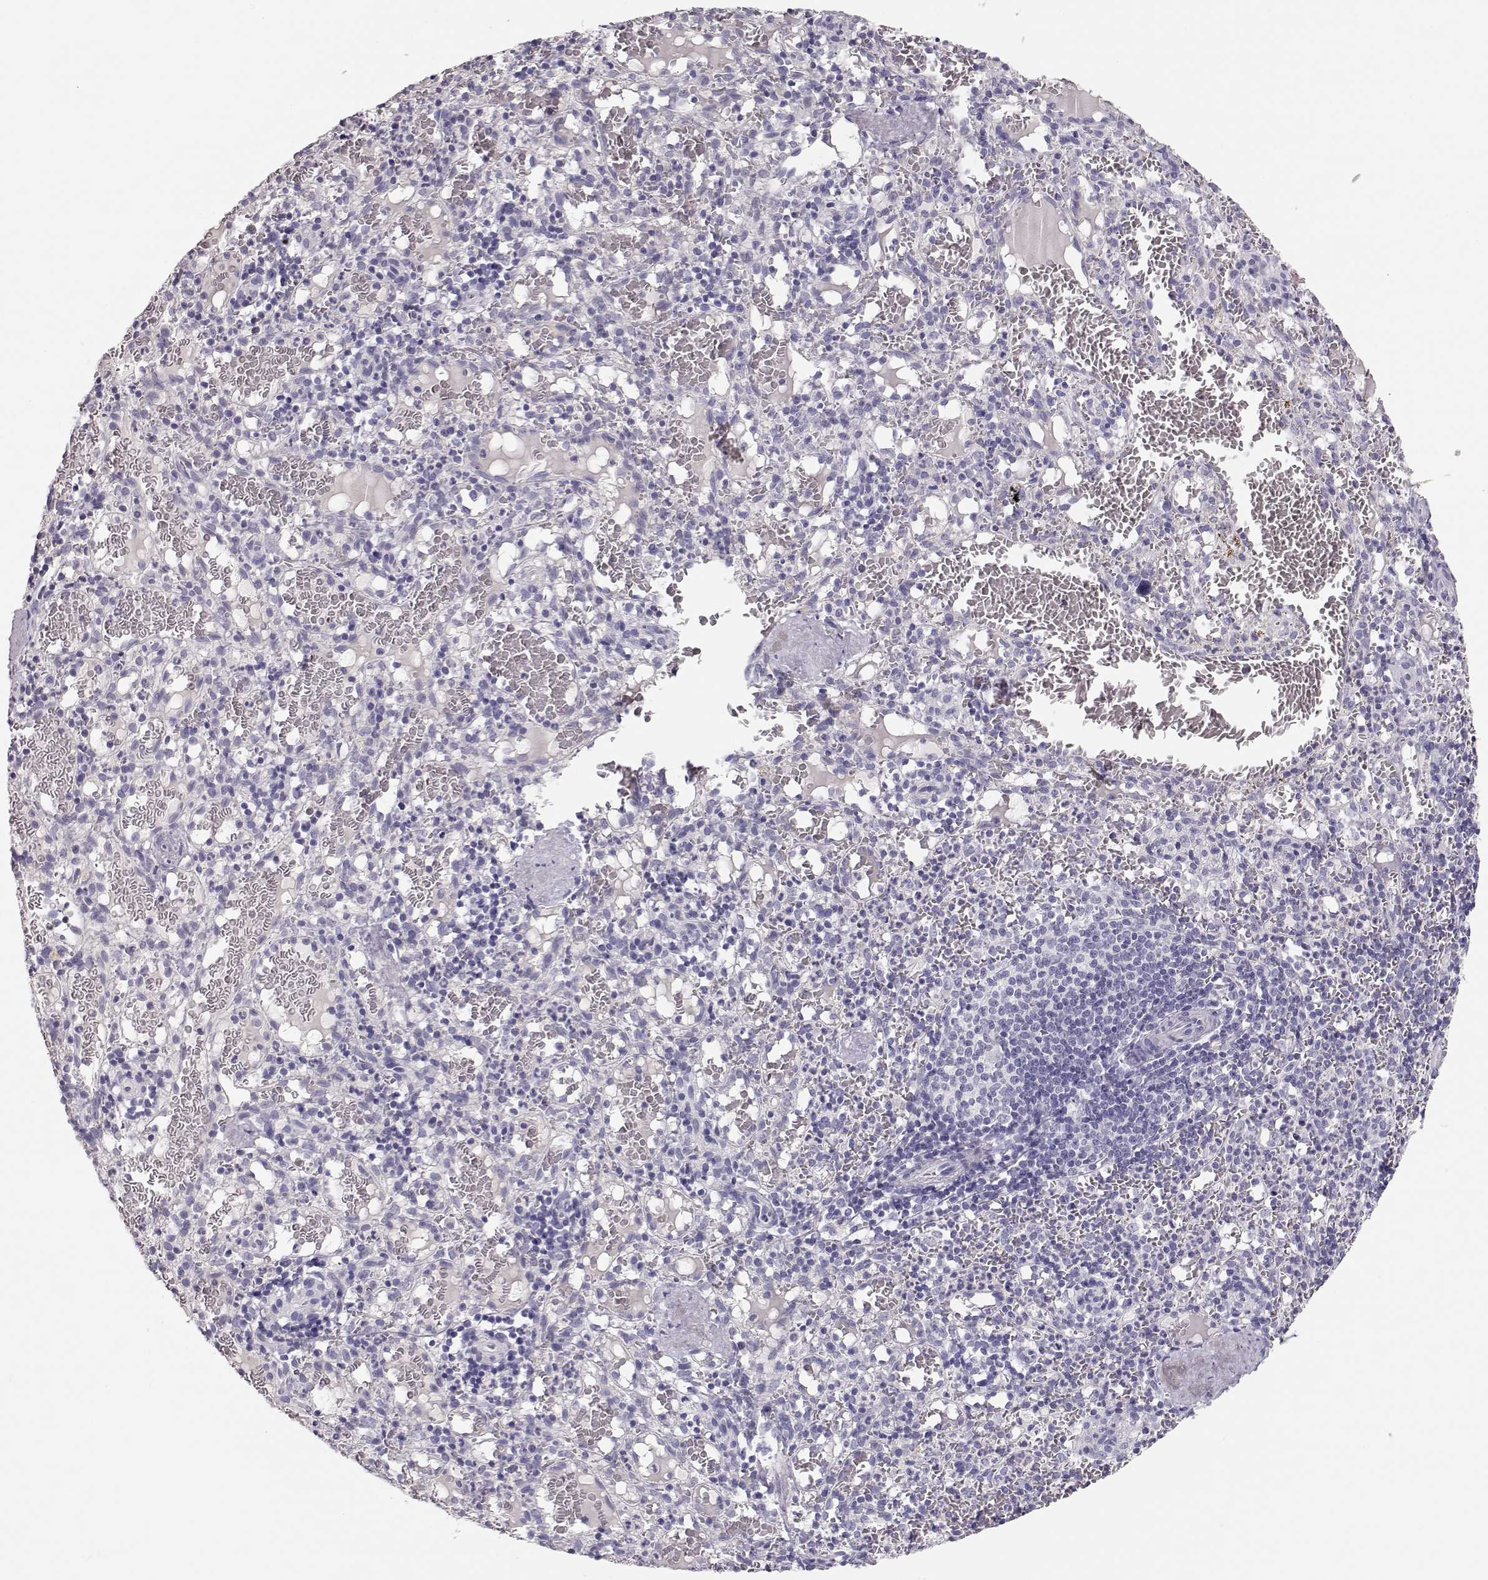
{"staining": {"intensity": "negative", "quantity": "none", "location": "none"}, "tissue": "spleen", "cell_type": "Cells in red pulp", "image_type": "normal", "snomed": [{"axis": "morphology", "description": "Normal tissue, NOS"}, {"axis": "topography", "description": "Spleen"}], "caption": "An immunohistochemistry (IHC) histopathology image of benign spleen is shown. There is no staining in cells in red pulp of spleen. (IHC, brightfield microscopy, high magnification).", "gene": "MAGEC1", "patient": {"sex": "male", "age": 11}}